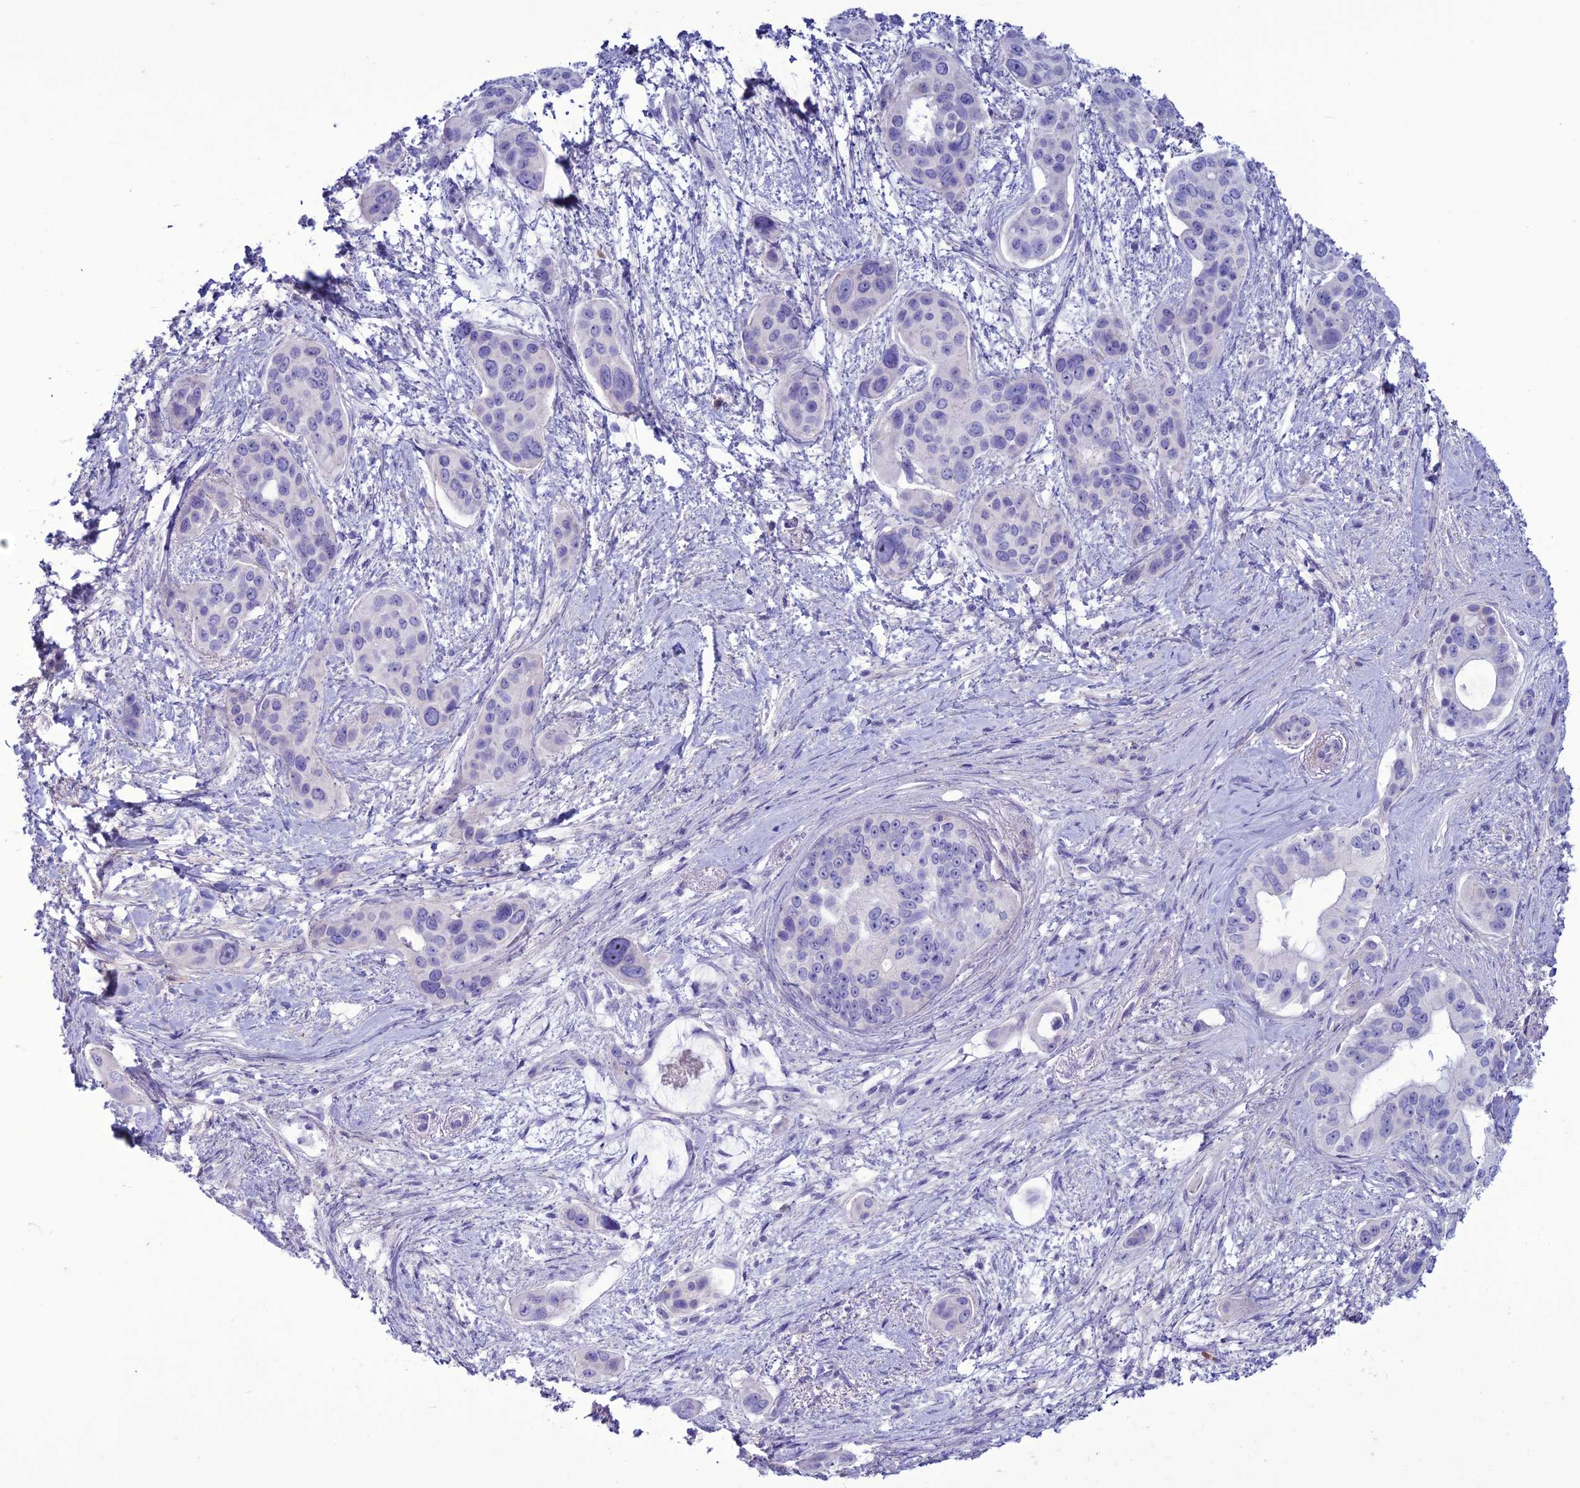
{"staining": {"intensity": "negative", "quantity": "none", "location": "none"}, "tissue": "pancreatic cancer", "cell_type": "Tumor cells", "image_type": "cancer", "snomed": [{"axis": "morphology", "description": "Adenocarcinoma, NOS"}, {"axis": "topography", "description": "Pancreas"}], "caption": "This is an IHC micrograph of pancreatic adenocarcinoma. There is no staining in tumor cells.", "gene": "CLEC2L", "patient": {"sex": "male", "age": 72}}